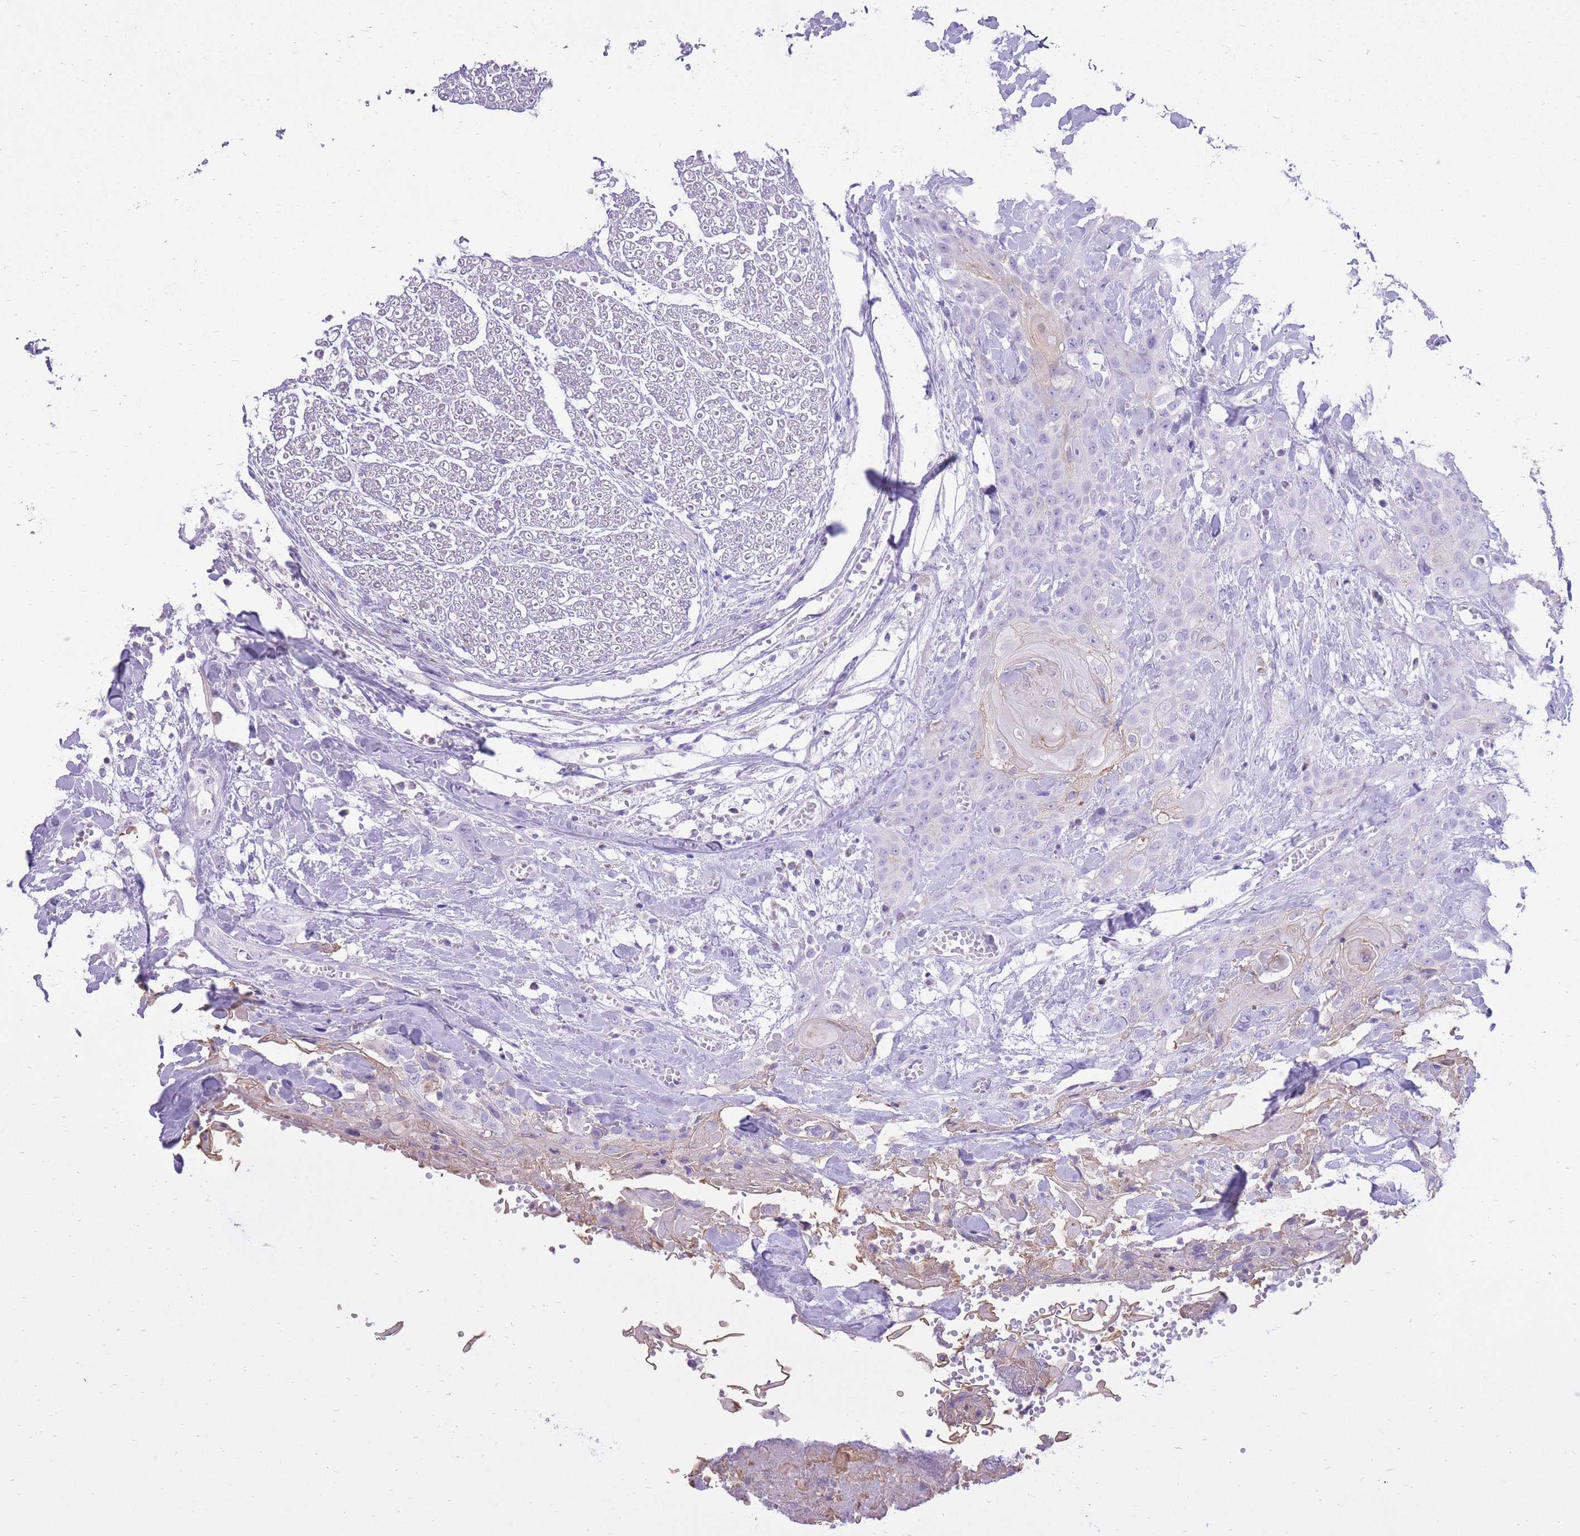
{"staining": {"intensity": "negative", "quantity": "none", "location": "none"}, "tissue": "head and neck cancer", "cell_type": "Tumor cells", "image_type": "cancer", "snomed": [{"axis": "morphology", "description": "Squamous cell carcinoma, NOS"}, {"axis": "topography", "description": "Head-Neck"}], "caption": "Immunohistochemistry (IHC) of human head and neck cancer displays no expression in tumor cells.", "gene": "SLC4A4", "patient": {"sex": "female", "age": 43}}